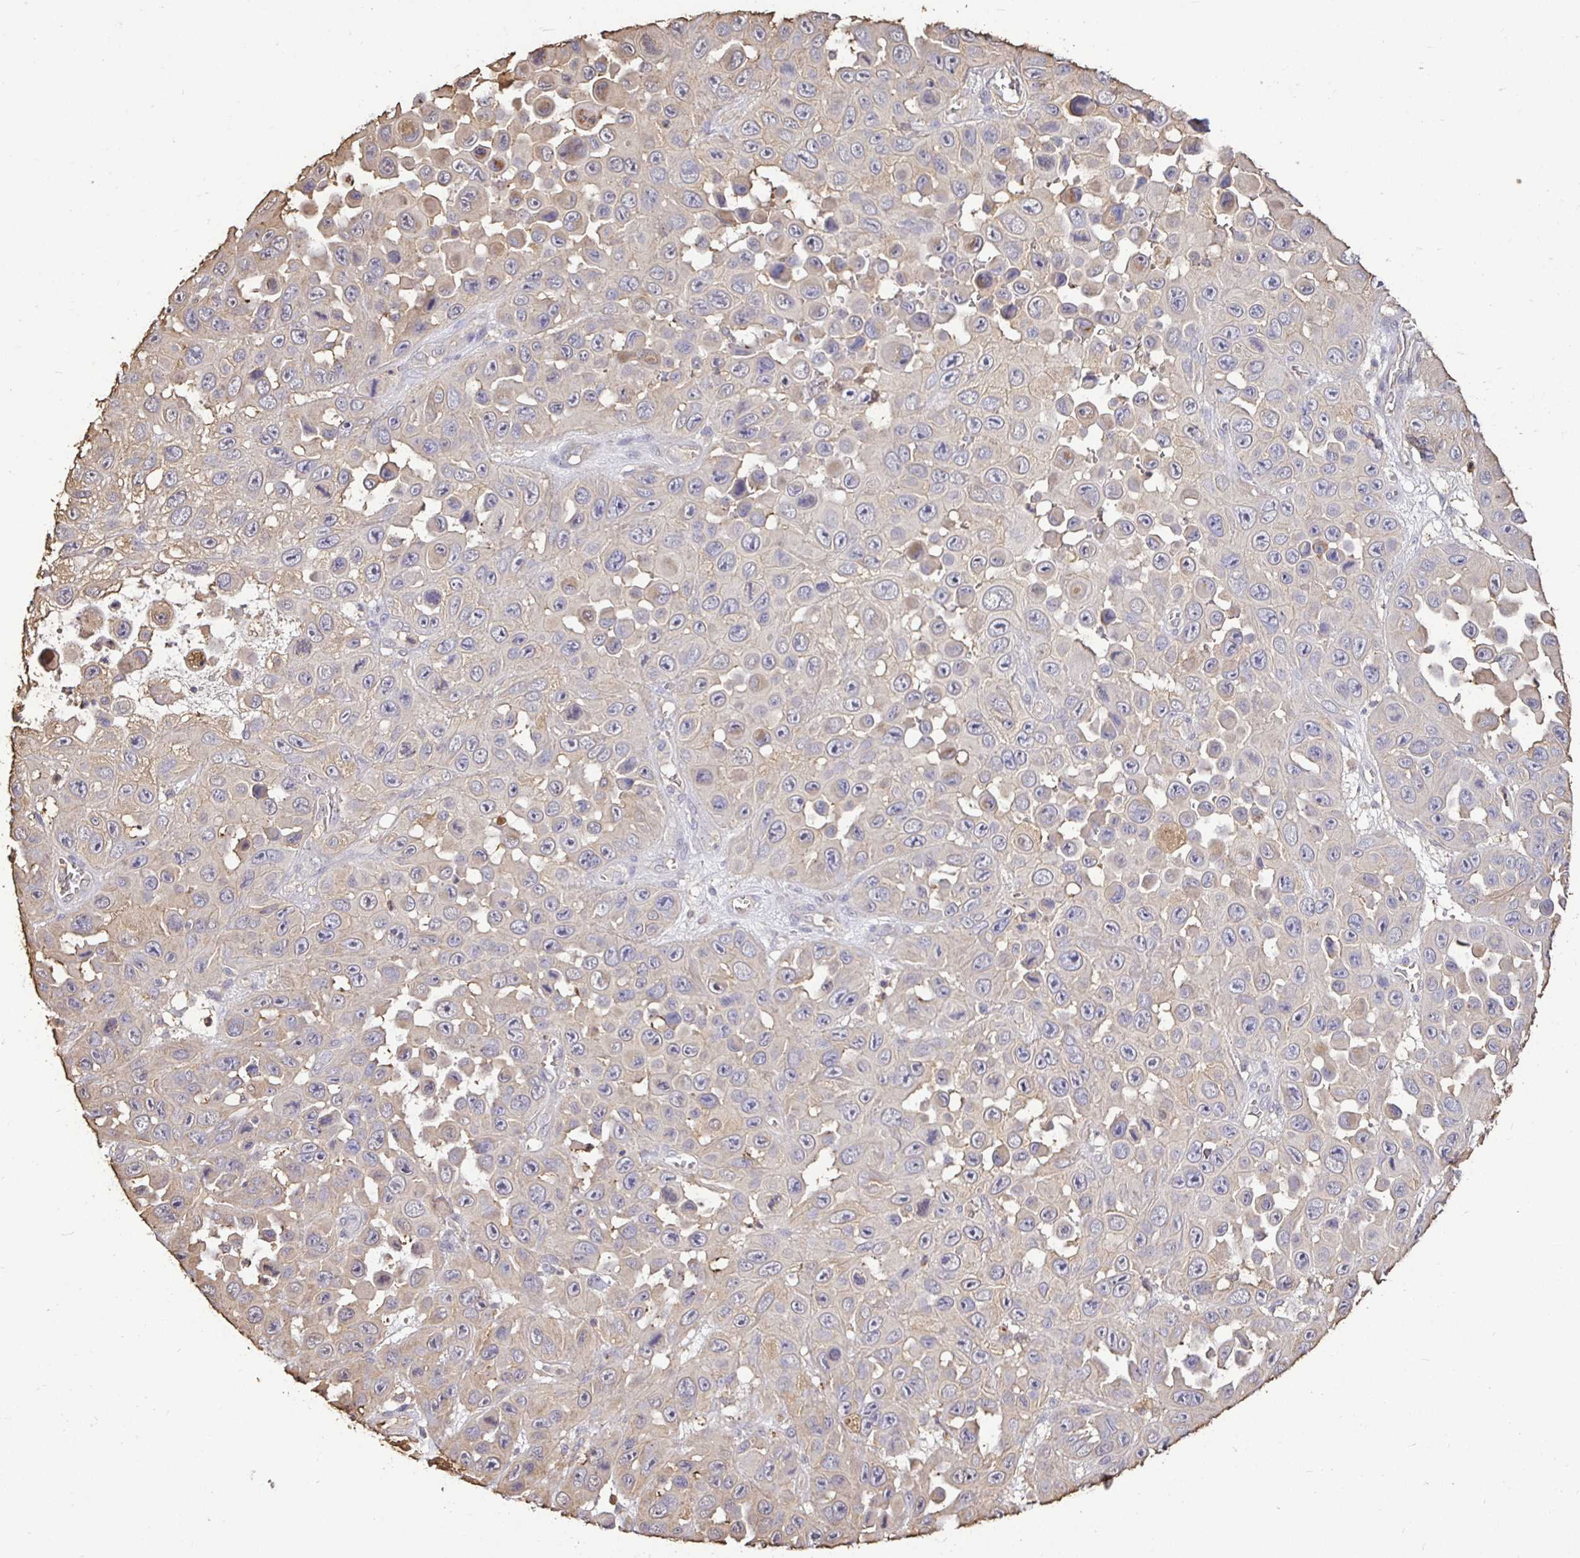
{"staining": {"intensity": "negative", "quantity": "none", "location": "none"}, "tissue": "skin cancer", "cell_type": "Tumor cells", "image_type": "cancer", "snomed": [{"axis": "morphology", "description": "Squamous cell carcinoma, NOS"}, {"axis": "topography", "description": "Skin"}], "caption": "DAB immunohistochemical staining of skin cancer exhibits no significant expression in tumor cells. (Brightfield microscopy of DAB immunohistochemistry at high magnification).", "gene": "MAPK8IP3", "patient": {"sex": "male", "age": 81}}